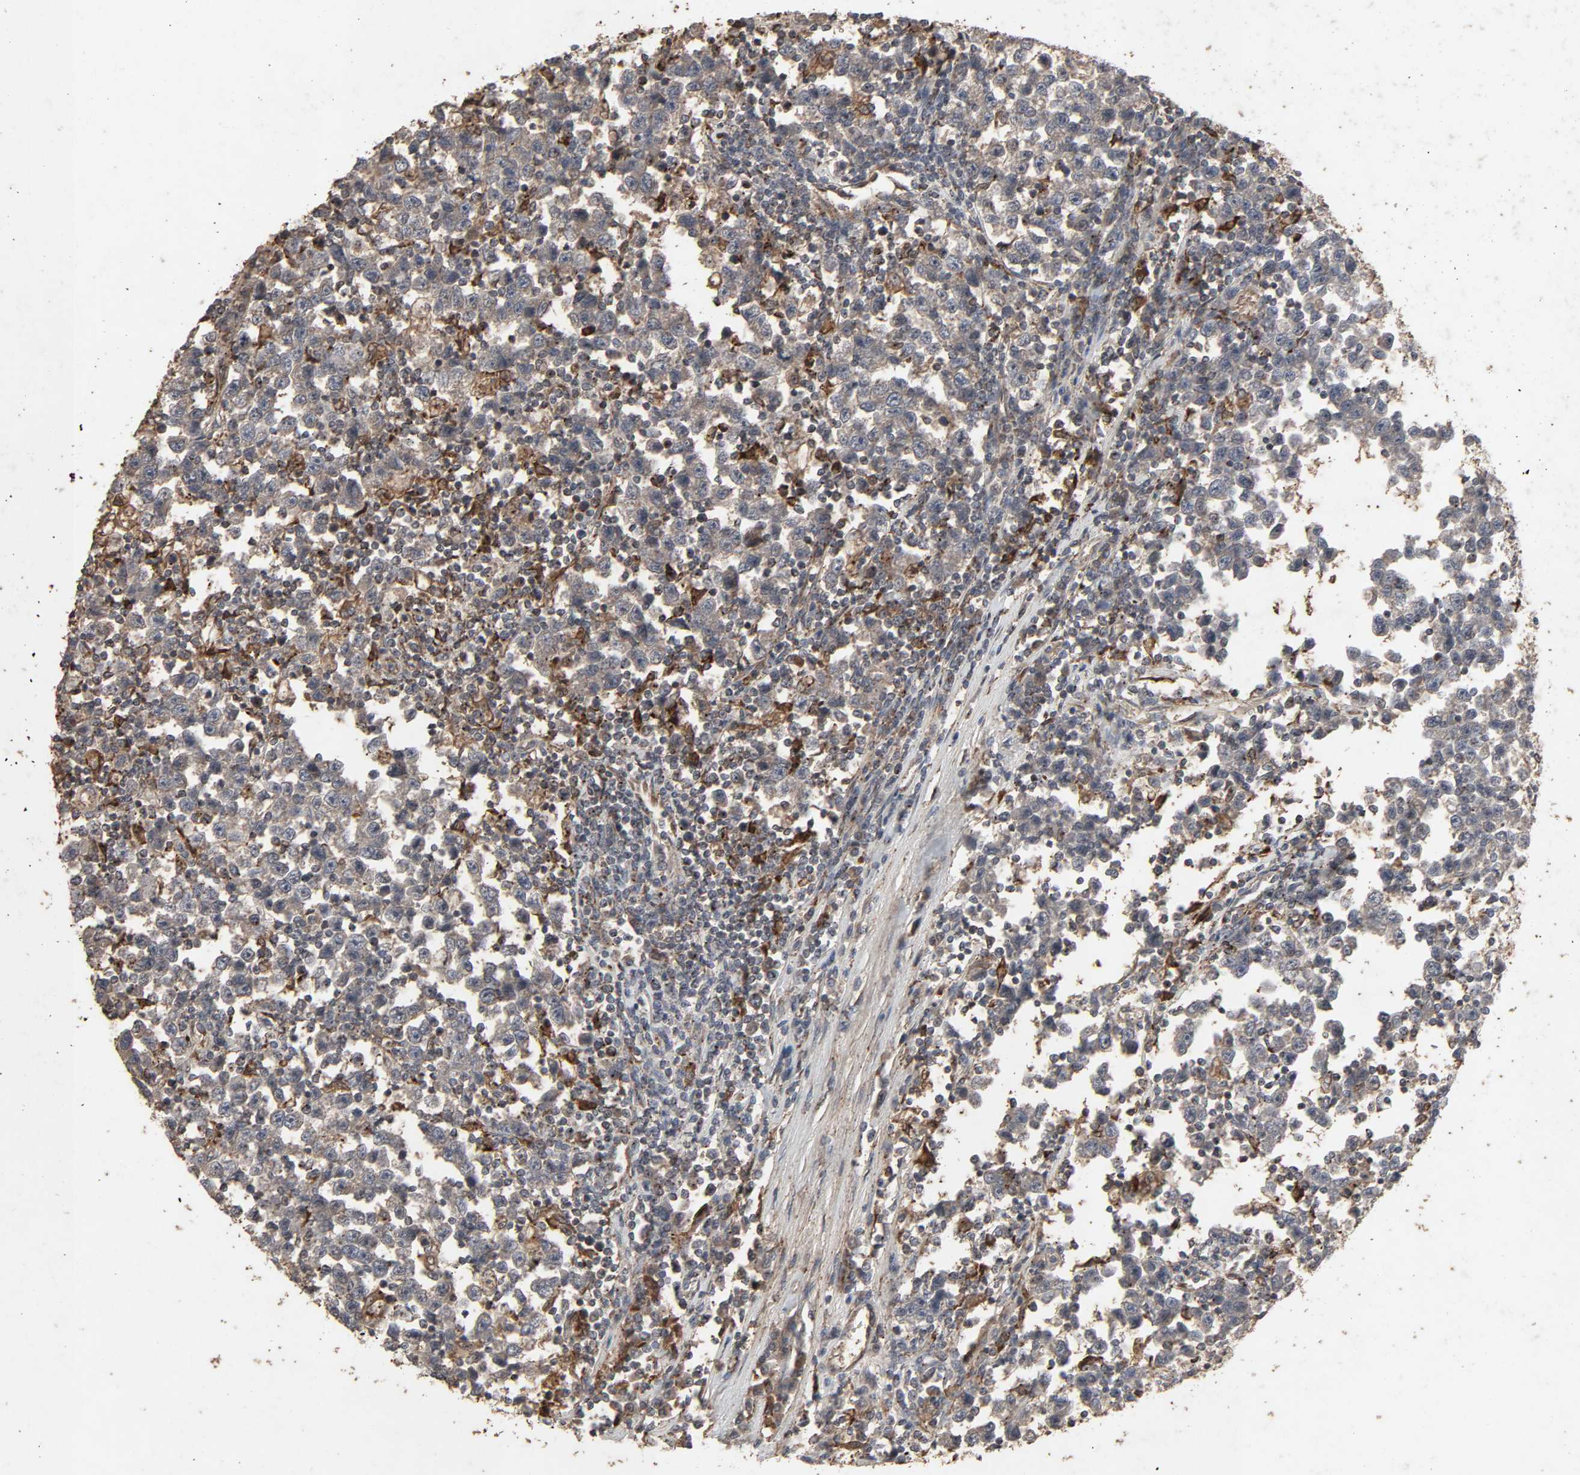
{"staining": {"intensity": "weak", "quantity": ">75%", "location": "cytoplasmic/membranous"}, "tissue": "testis cancer", "cell_type": "Tumor cells", "image_type": "cancer", "snomed": [{"axis": "morphology", "description": "Seminoma, NOS"}, {"axis": "topography", "description": "Testis"}], "caption": "Immunohistochemical staining of testis cancer (seminoma) reveals low levels of weak cytoplasmic/membranous protein positivity in approximately >75% of tumor cells. The staining was performed using DAB (3,3'-diaminobenzidine), with brown indicating positive protein expression. Nuclei are stained blue with hematoxylin.", "gene": "ADCY4", "patient": {"sex": "male", "age": 43}}